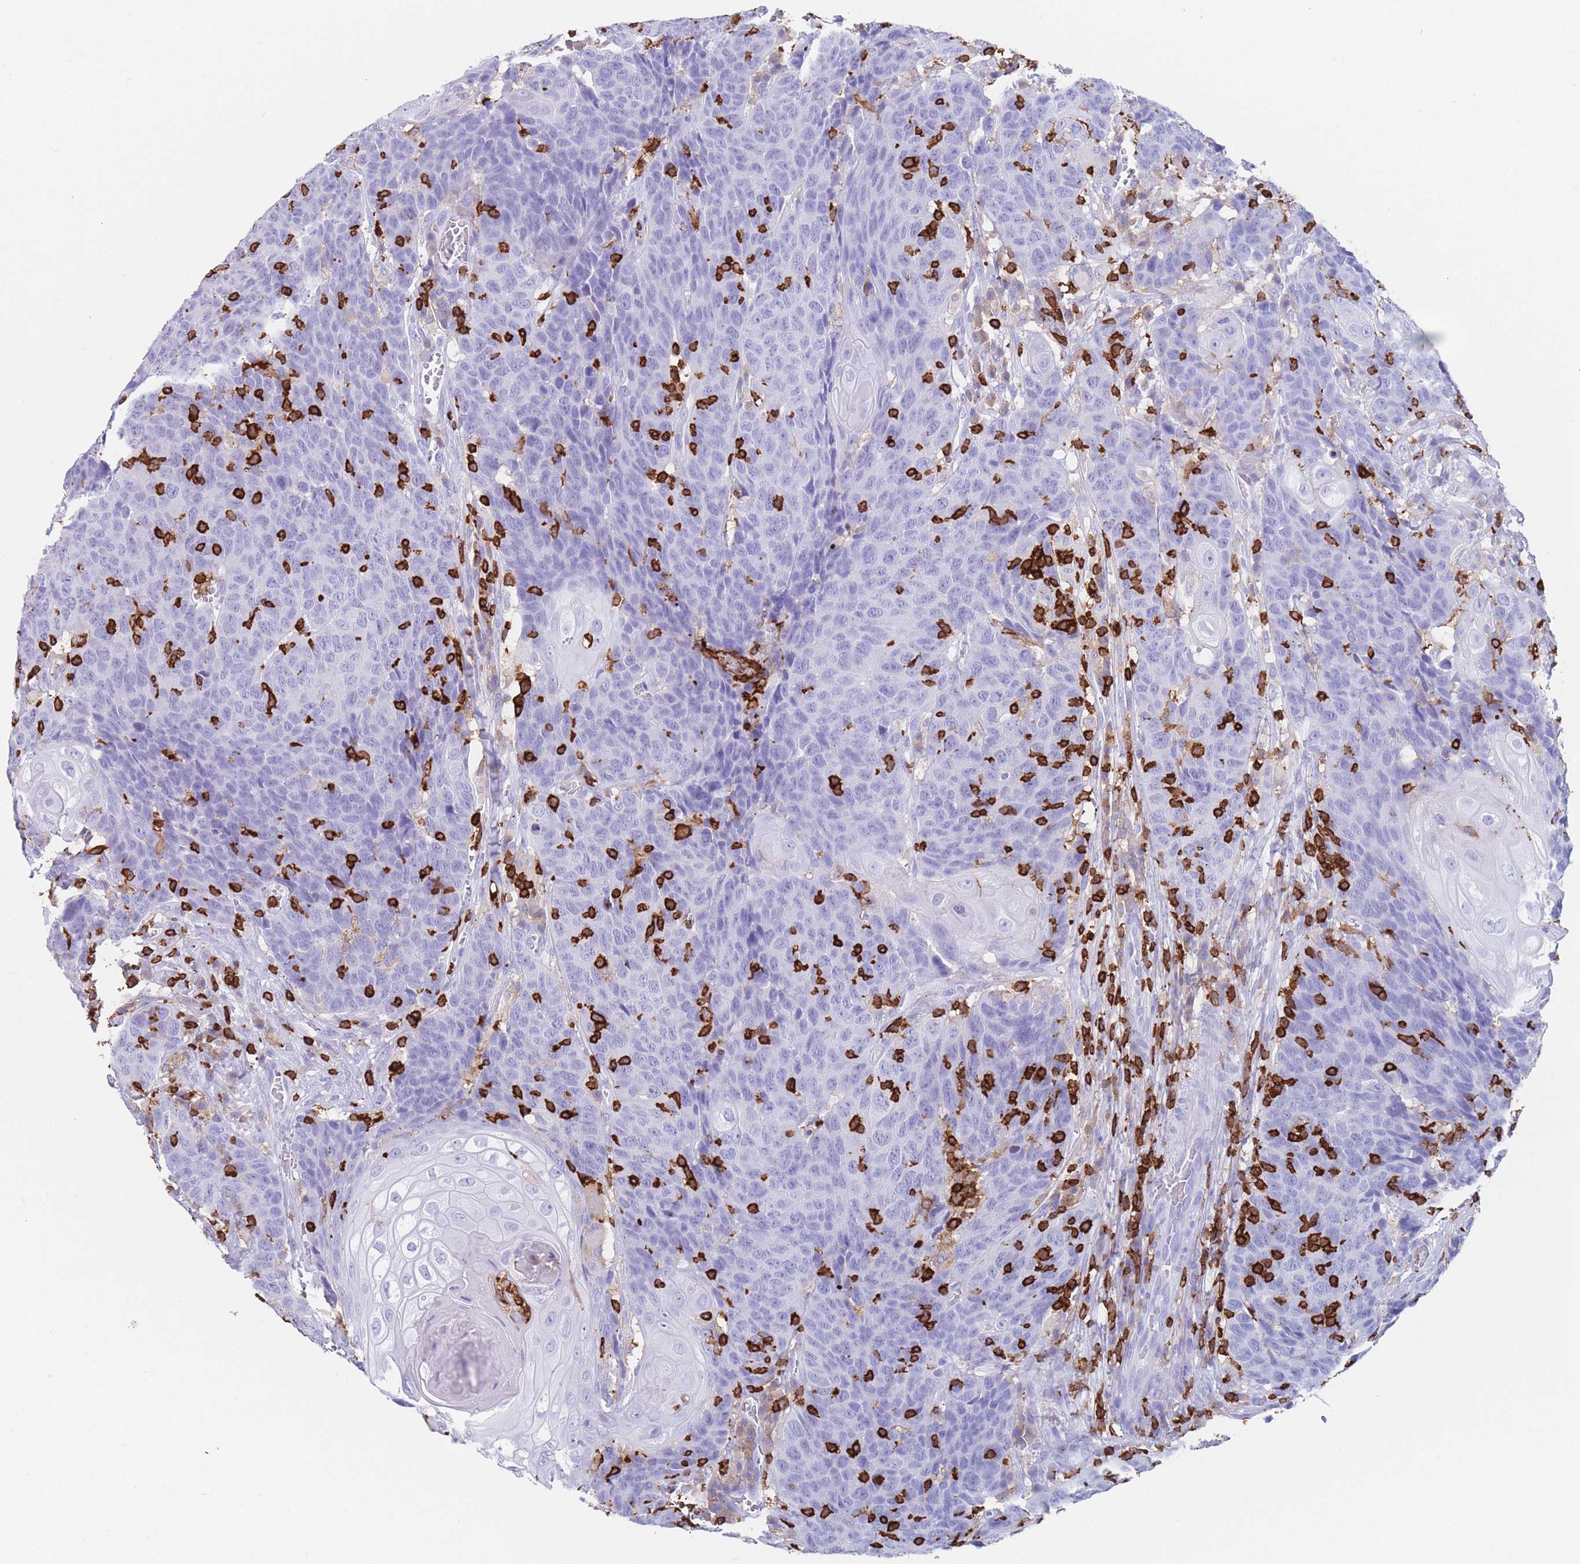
{"staining": {"intensity": "negative", "quantity": "none", "location": "none"}, "tissue": "head and neck cancer", "cell_type": "Tumor cells", "image_type": "cancer", "snomed": [{"axis": "morphology", "description": "Squamous cell carcinoma, NOS"}, {"axis": "topography", "description": "Head-Neck"}], "caption": "This micrograph is of squamous cell carcinoma (head and neck) stained with IHC to label a protein in brown with the nuclei are counter-stained blue. There is no staining in tumor cells.", "gene": "CORO1A", "patient": {"sex": "male", "age": 66}}